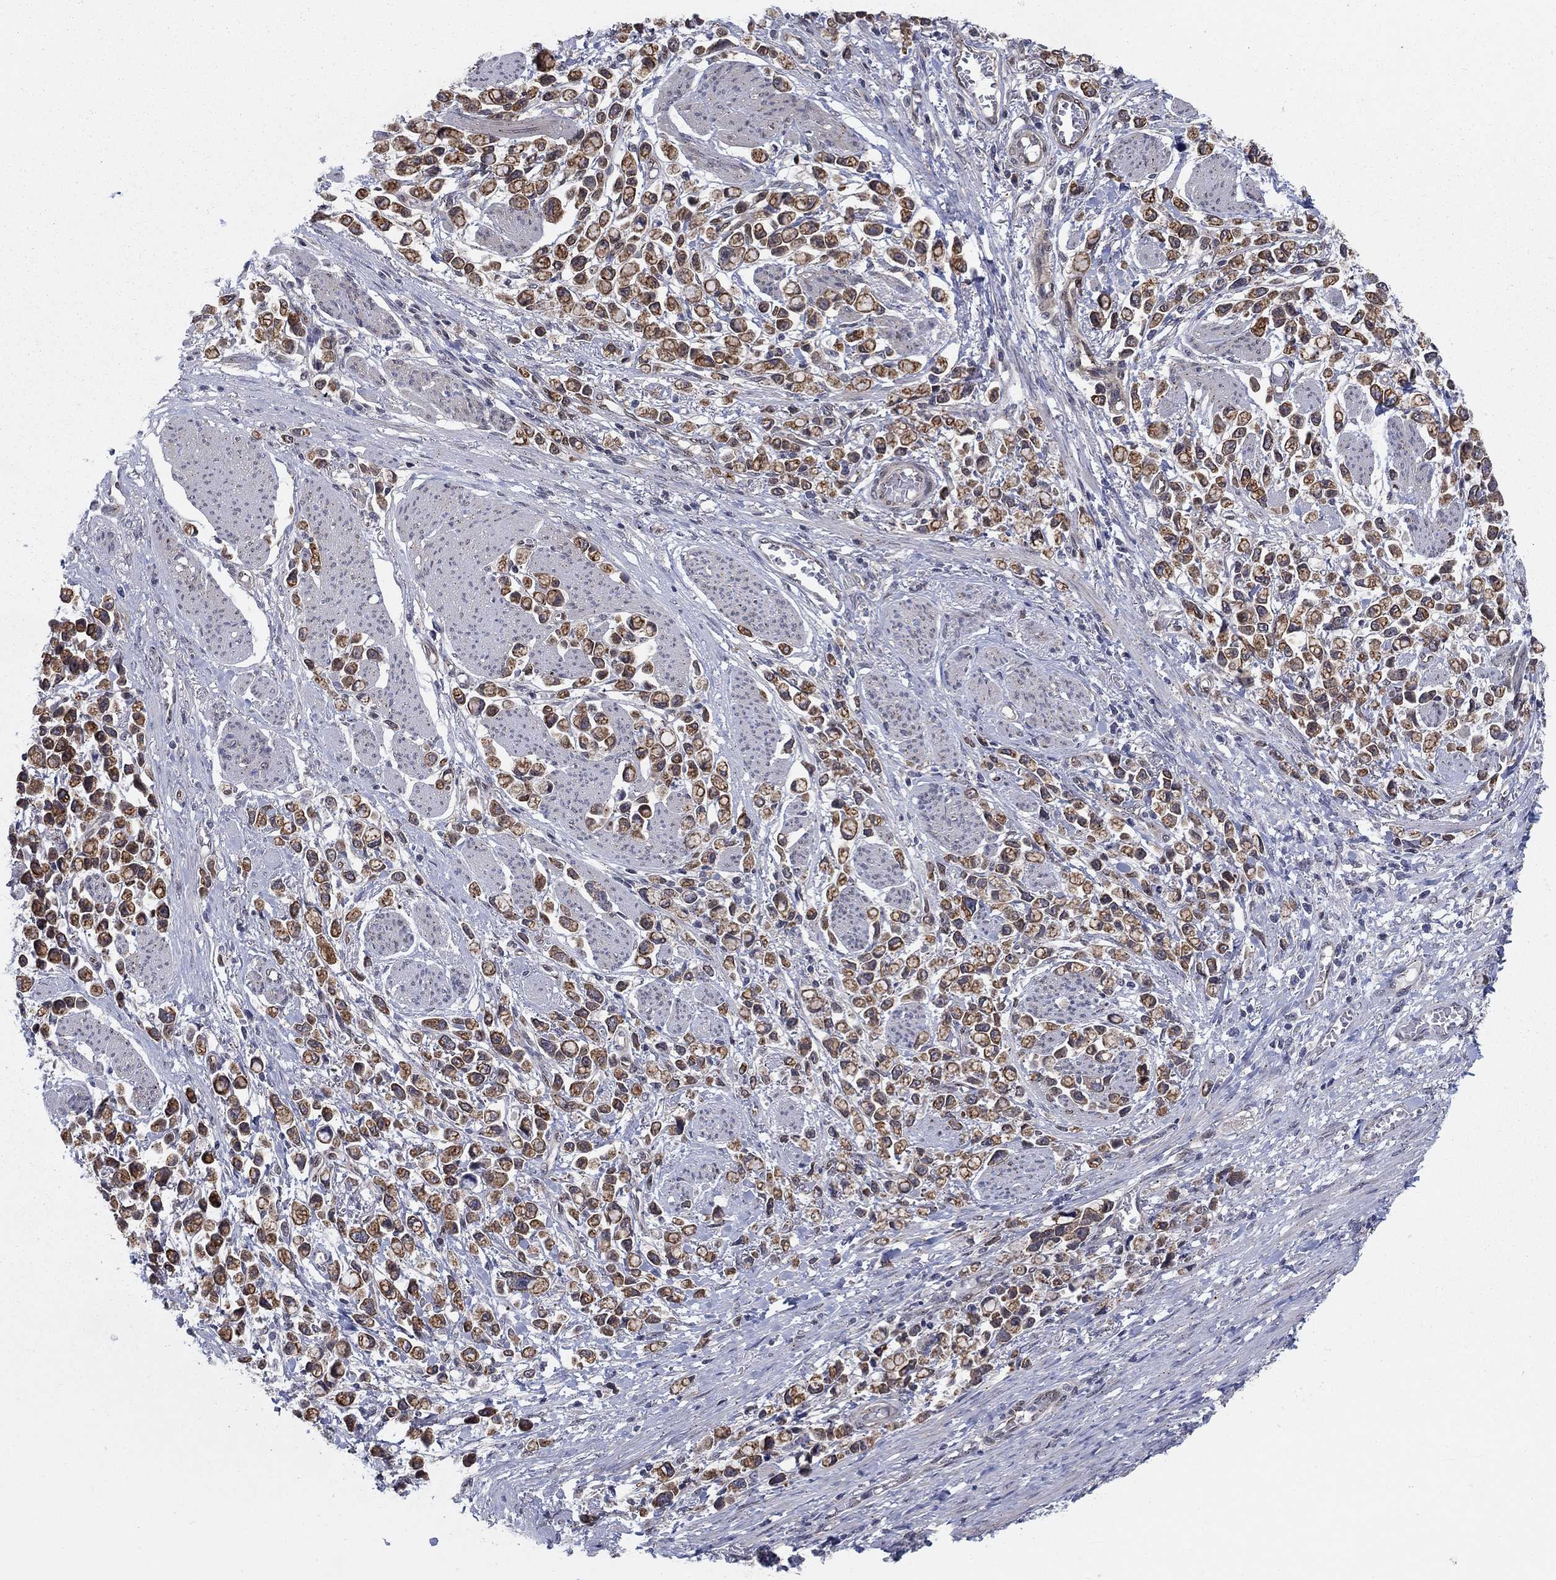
{"staining": {"intensity": "moderate", "quantity": ">75%", "location": "cytoplasmic/membranous"}, "tissue": "stomach cancer", "cell_type": "Tumor cells", "image_type": "cancer", "snomed": [{"axis": "morphology", "description": "Adenocarcinoma, NOS"}, {"axis": "topography", "description": "Stomach"}], "caption": "High-power microscopy captured an IHC histopathology image of stomach cancer (adenocarcinoma), revealing moderate cytoplasmic/membranous expression in about >75% of tumor cells. The staining was performed using DAB, with brown indicating positive protein expression. Nuclei are stained blue with hematoxylin.", "gene": "SH3RF1", "patient": {"sex": "female", "age": 81}}